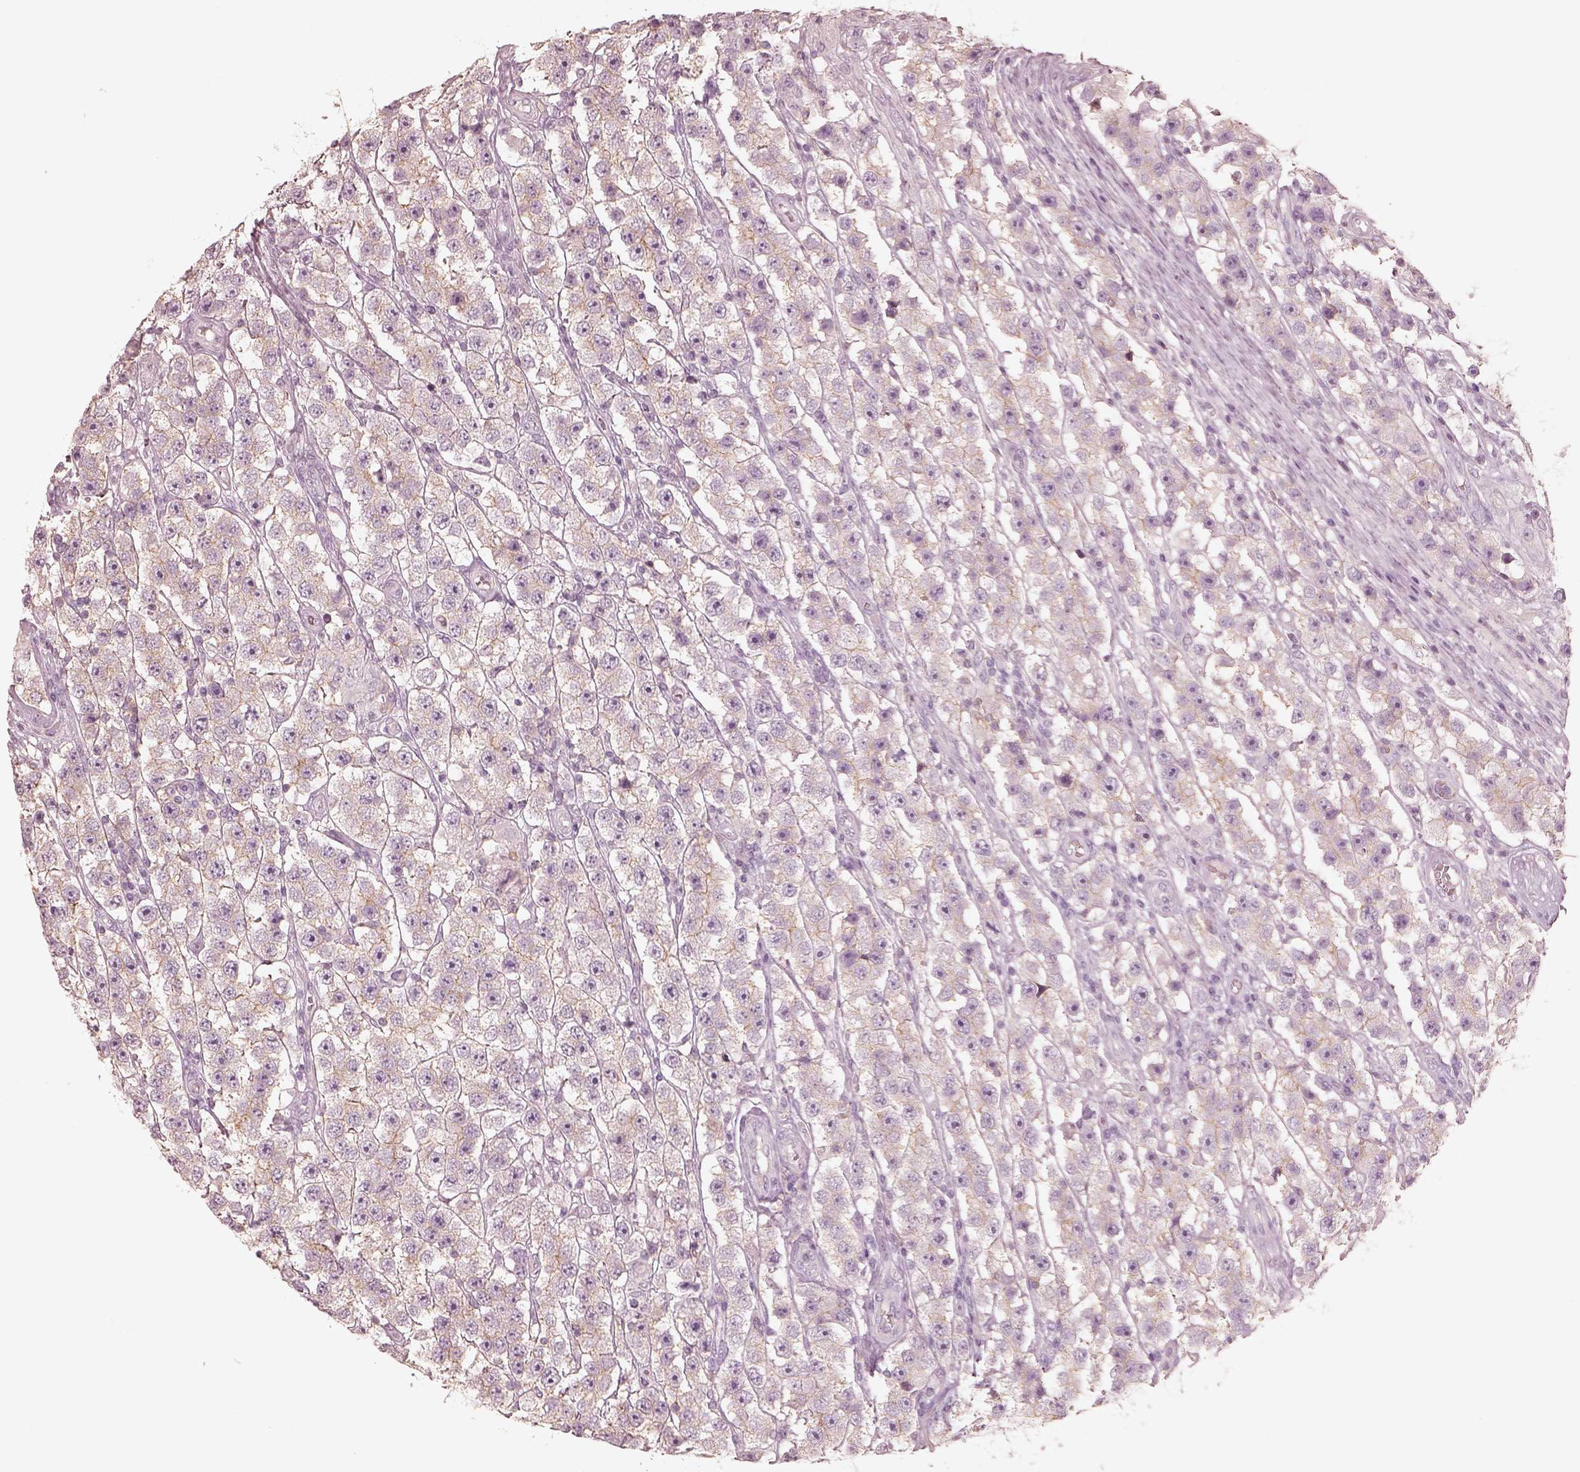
{"staining": {"intensity": "negative", "quantity": "none", "location": "none"}, "tissue": "testis cancer", "cell_type": "Tumor cells", "image_type": "cancer", "snomed": [{"axis": "morphology", "description": "Seminoma, NOS"}, {"axis": "topography", "description": "Testis"}], "caption": "Testis cancer stained for a protein using immunohistochemistry shows no positivity tumor cells.", "gene": "GPRIN1", "patient": {"sex": "male", "age": 45}}